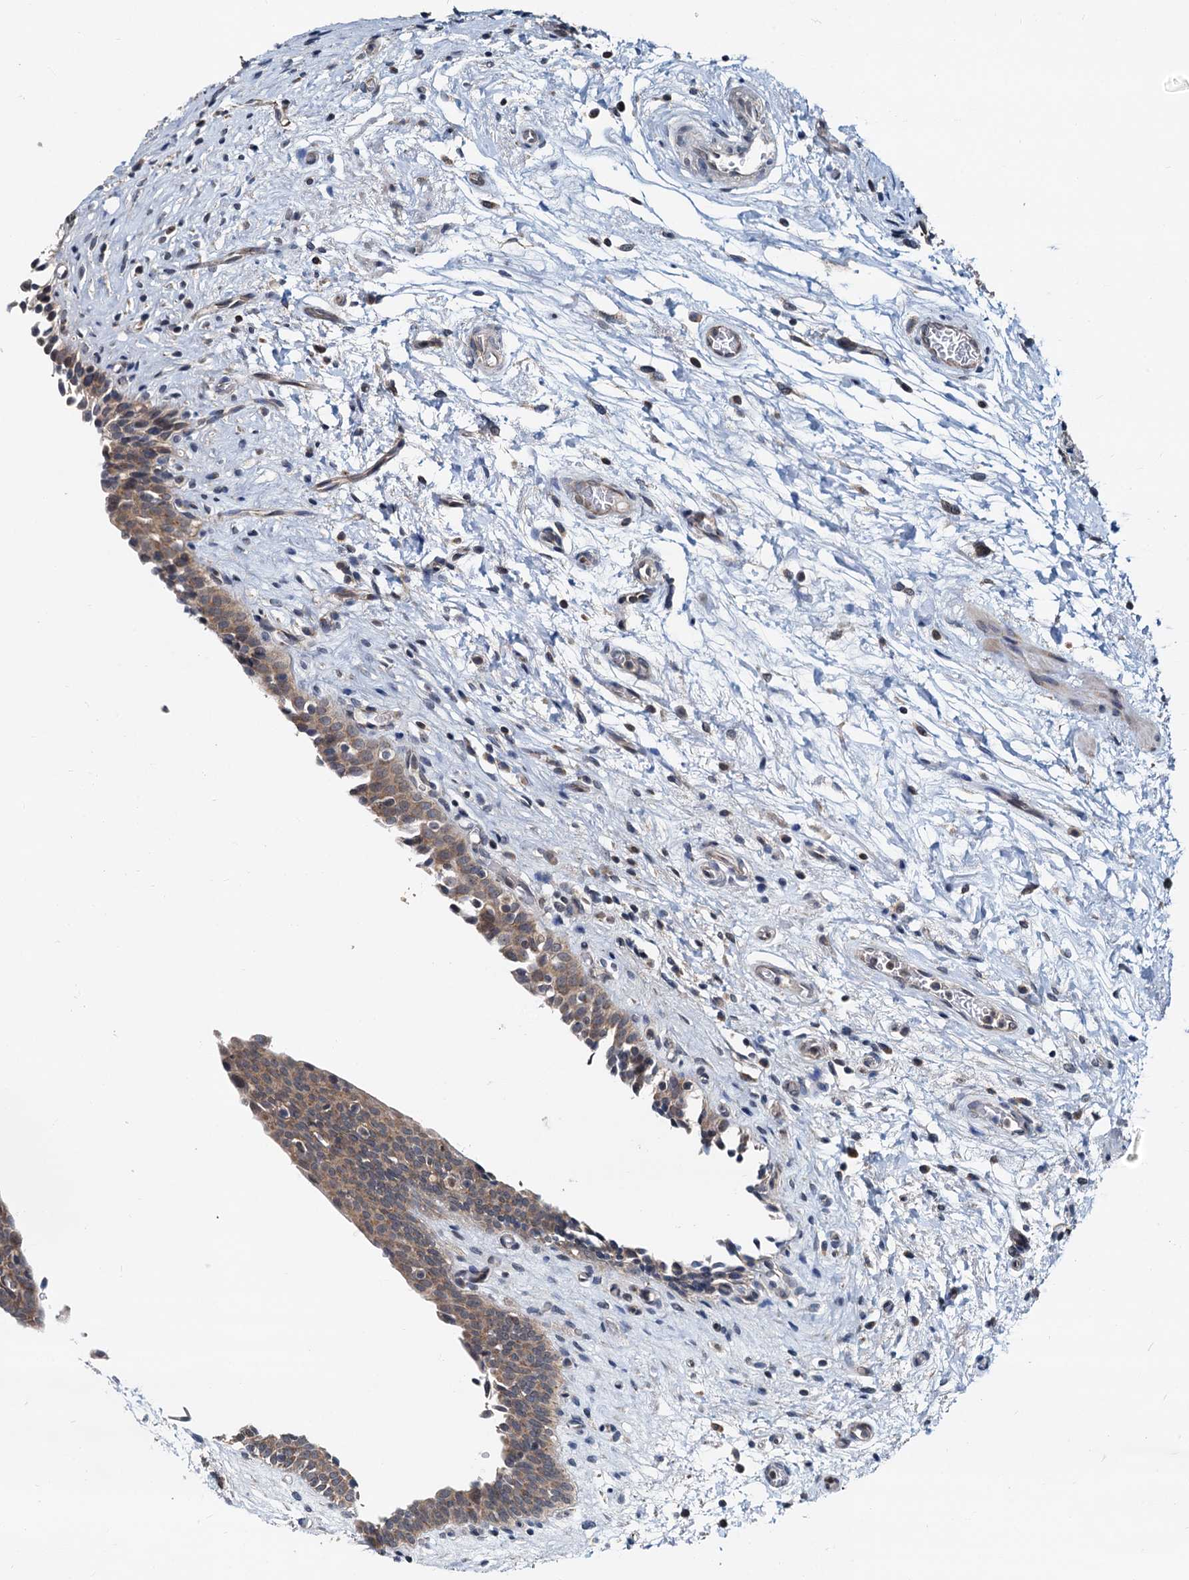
{"staining": {"intensity": "weak", "quantity": "25%-75%", "location": "cytoplasmic/membranous"}, "tissue": "urinary bladder", "cell_type": "Urothelial cells", "image_type": "normal", "snomed": [{"axis": "morphology", "description": "Normal tissue, NOS"}, {"axis": "topography", "description": "Urinary bladder"}], "caption": "Immunohistochemistry (DAB) staining of normal urinary bladder shows weak cytoplasmic/membranous protein expression in about 25%-75% of urothelial cells.", "gene": "MCMBP", "patient": {"sex": "male", "age": 83}}